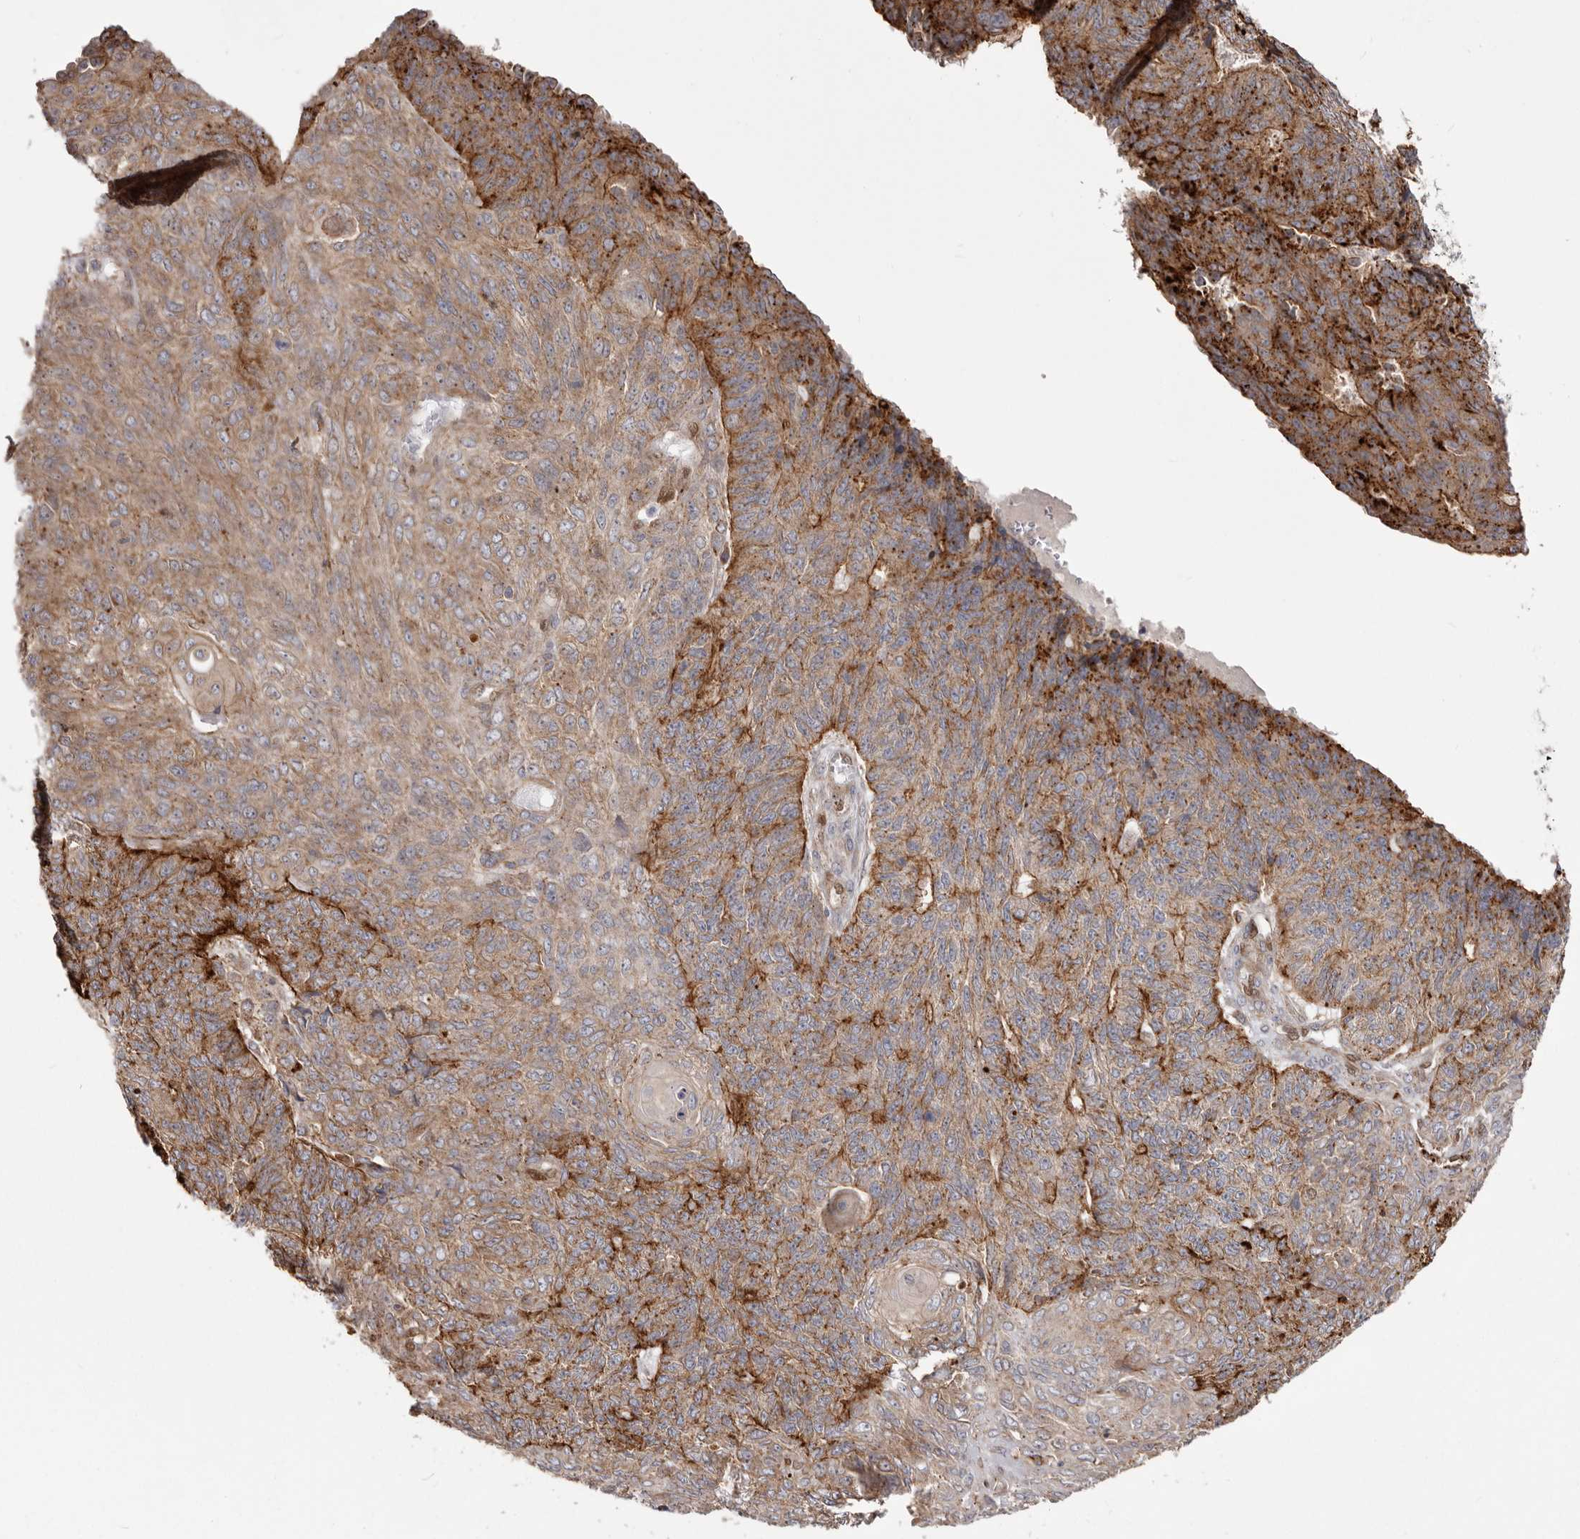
{"staining": {"intensity": "moderate", "quantity": ">75%", "location": "cytoplasmic/membranous"}, "tissue": "endometrial cancer", "cell_type": "Tumor cells", "image_type": "cancer", "snomed": [{"axis": "morphology", "description": "Adenocarcinoma, NOS"}, {"axis": "topography", "description": "Endometrium"}], "caption": "The image demonstrates immunohistochemical staining of endometrial adenocarcinoma. There is moderate cytoplasmic/membranous positivity is present in approximately >75% of tumor cells.", "gene": "NUP43", "patient": {"sex": "female", "age": 32}}